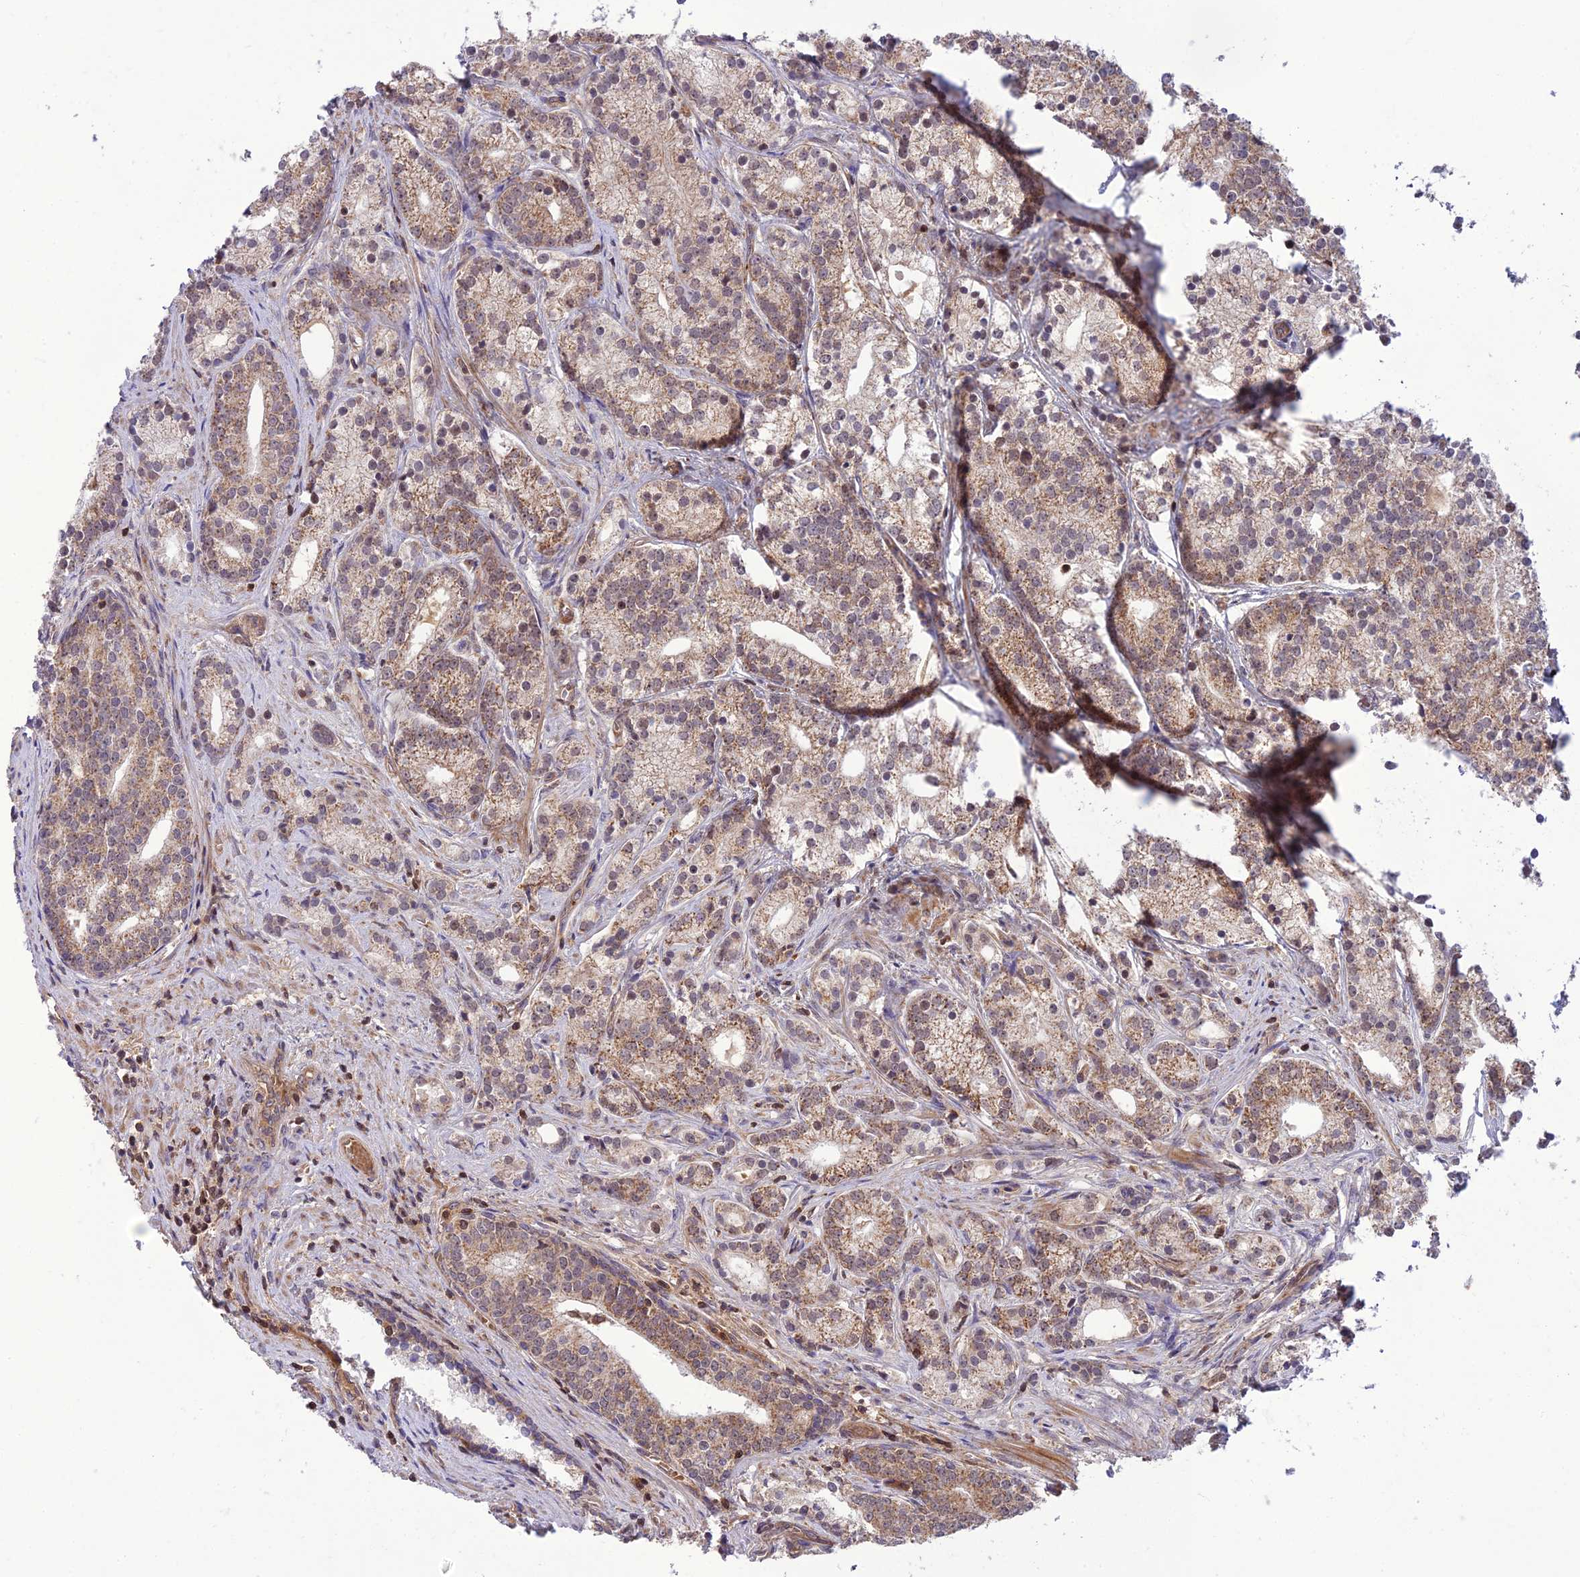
{"staining": {"intensity": "moderate", "quantity": "25%-75%", "location": "cytoplasmic/membranous"}, "tissue": "prostate cancer", "cell_type": "Tumor cells", "image_type": "cancer", "snomed": [{"axis": "morphology", "description": "Adenocarcinoma, Low grade"}, {"axis": "topography", "description": "Prostate"}], "caption": "IHC micrograph of human prostate cancer stained for a protein (brown), which exhibits medium levels of moderate cytoplasmic/membranous positivity in about 25%-75% of tumor cells.", "gene": "NDUFC1", "patient": {"sex": "male", "age": 71}}